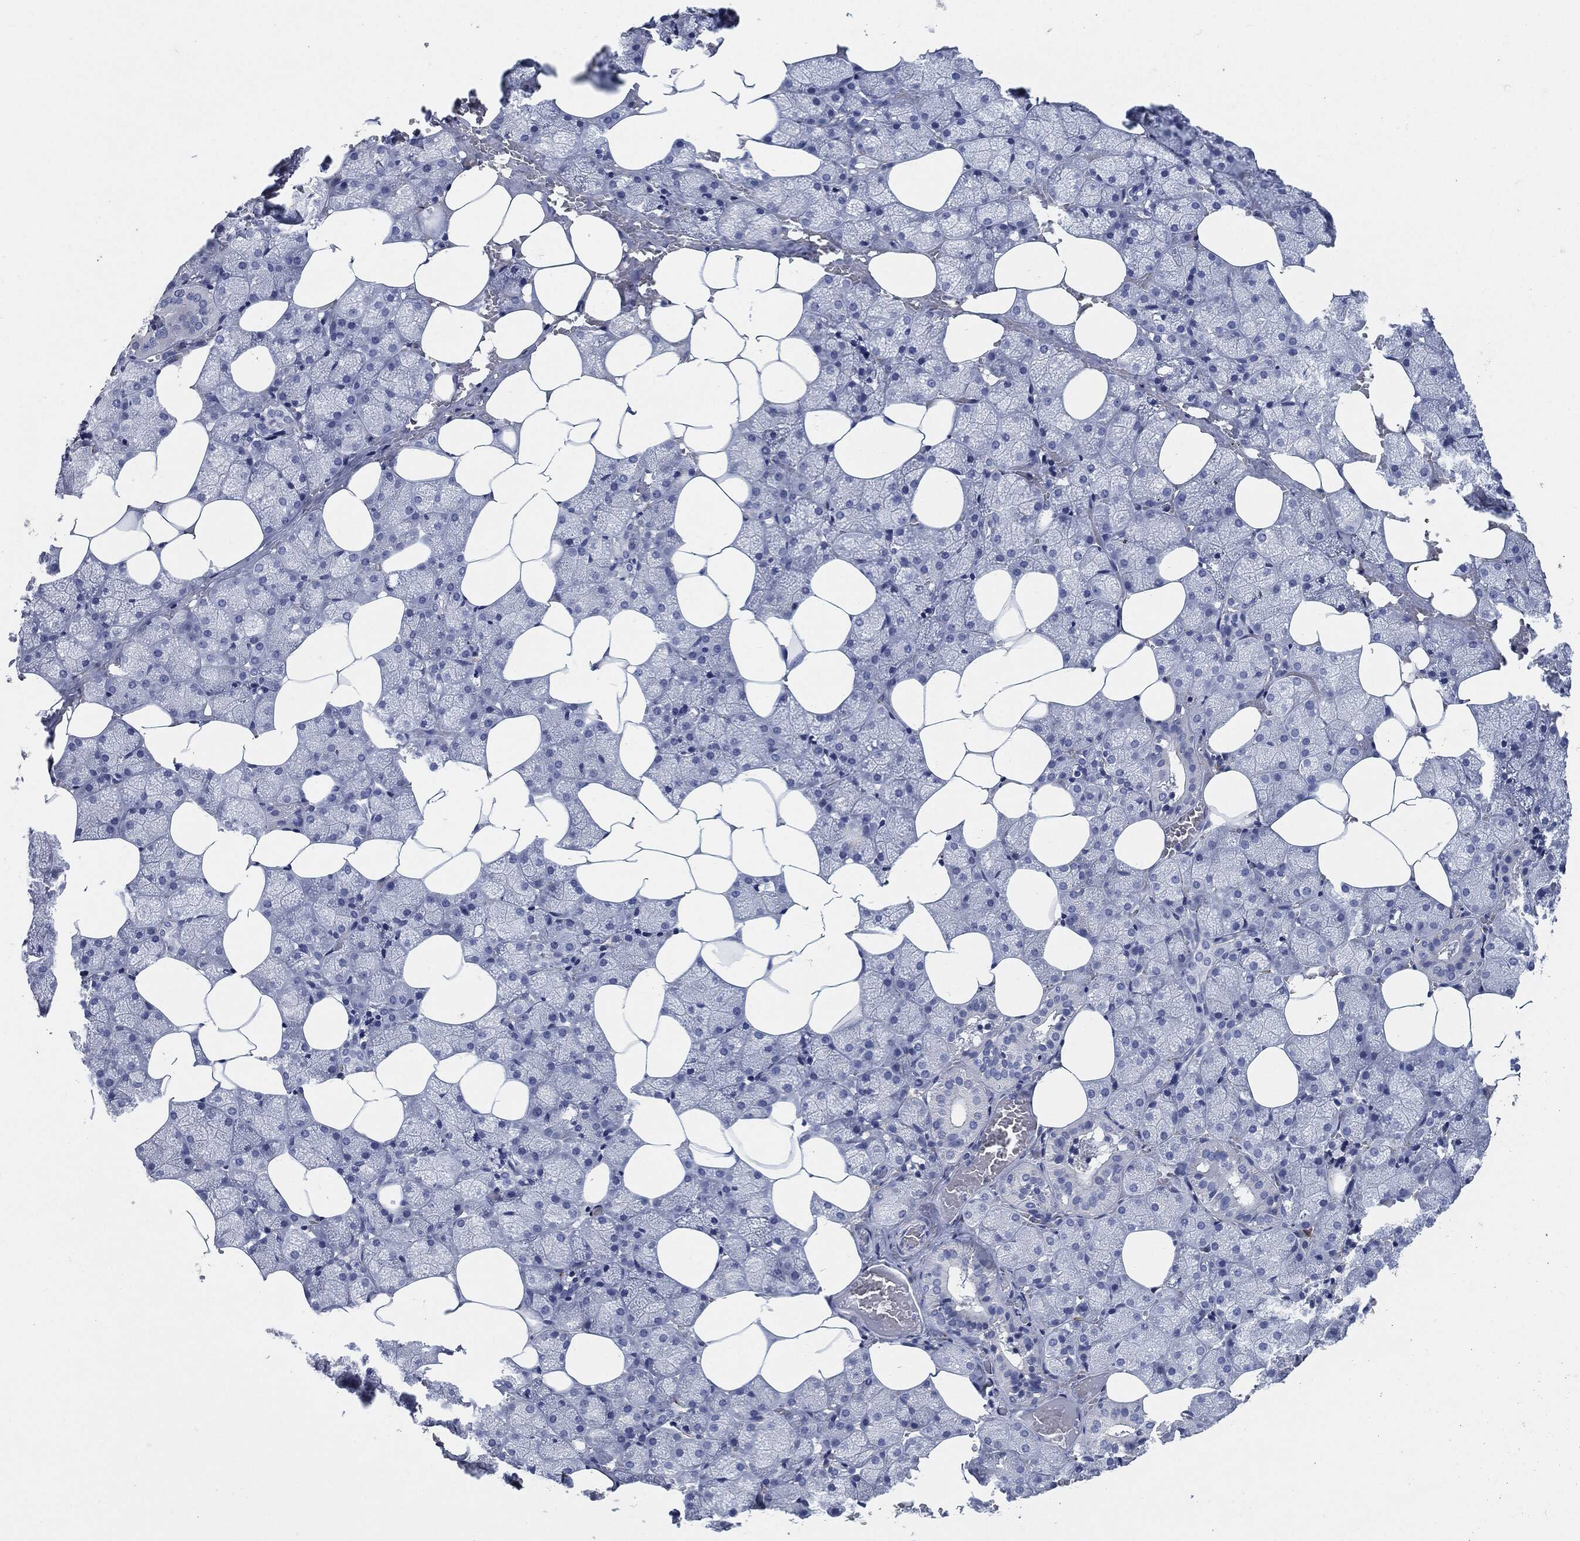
{"staining": {"intensity": "negative", "quantity": "none", "location": "none"}, "tissue": "salivary gland", "cell_type": "Glandular cells", "image_type": "normal", "snomed": [{"axis": "morphology", "description": "Normal tissue, NOS"}, {"axis": "topography", "description": "Salivary gland"}], "caption": "The image displays no staining of glandular cells in benign salivary gland. (DAB immunohistochemistry (IHC), high magnification).", "gene": "CD27", "patient": {"sex": "male", "age": 38}}